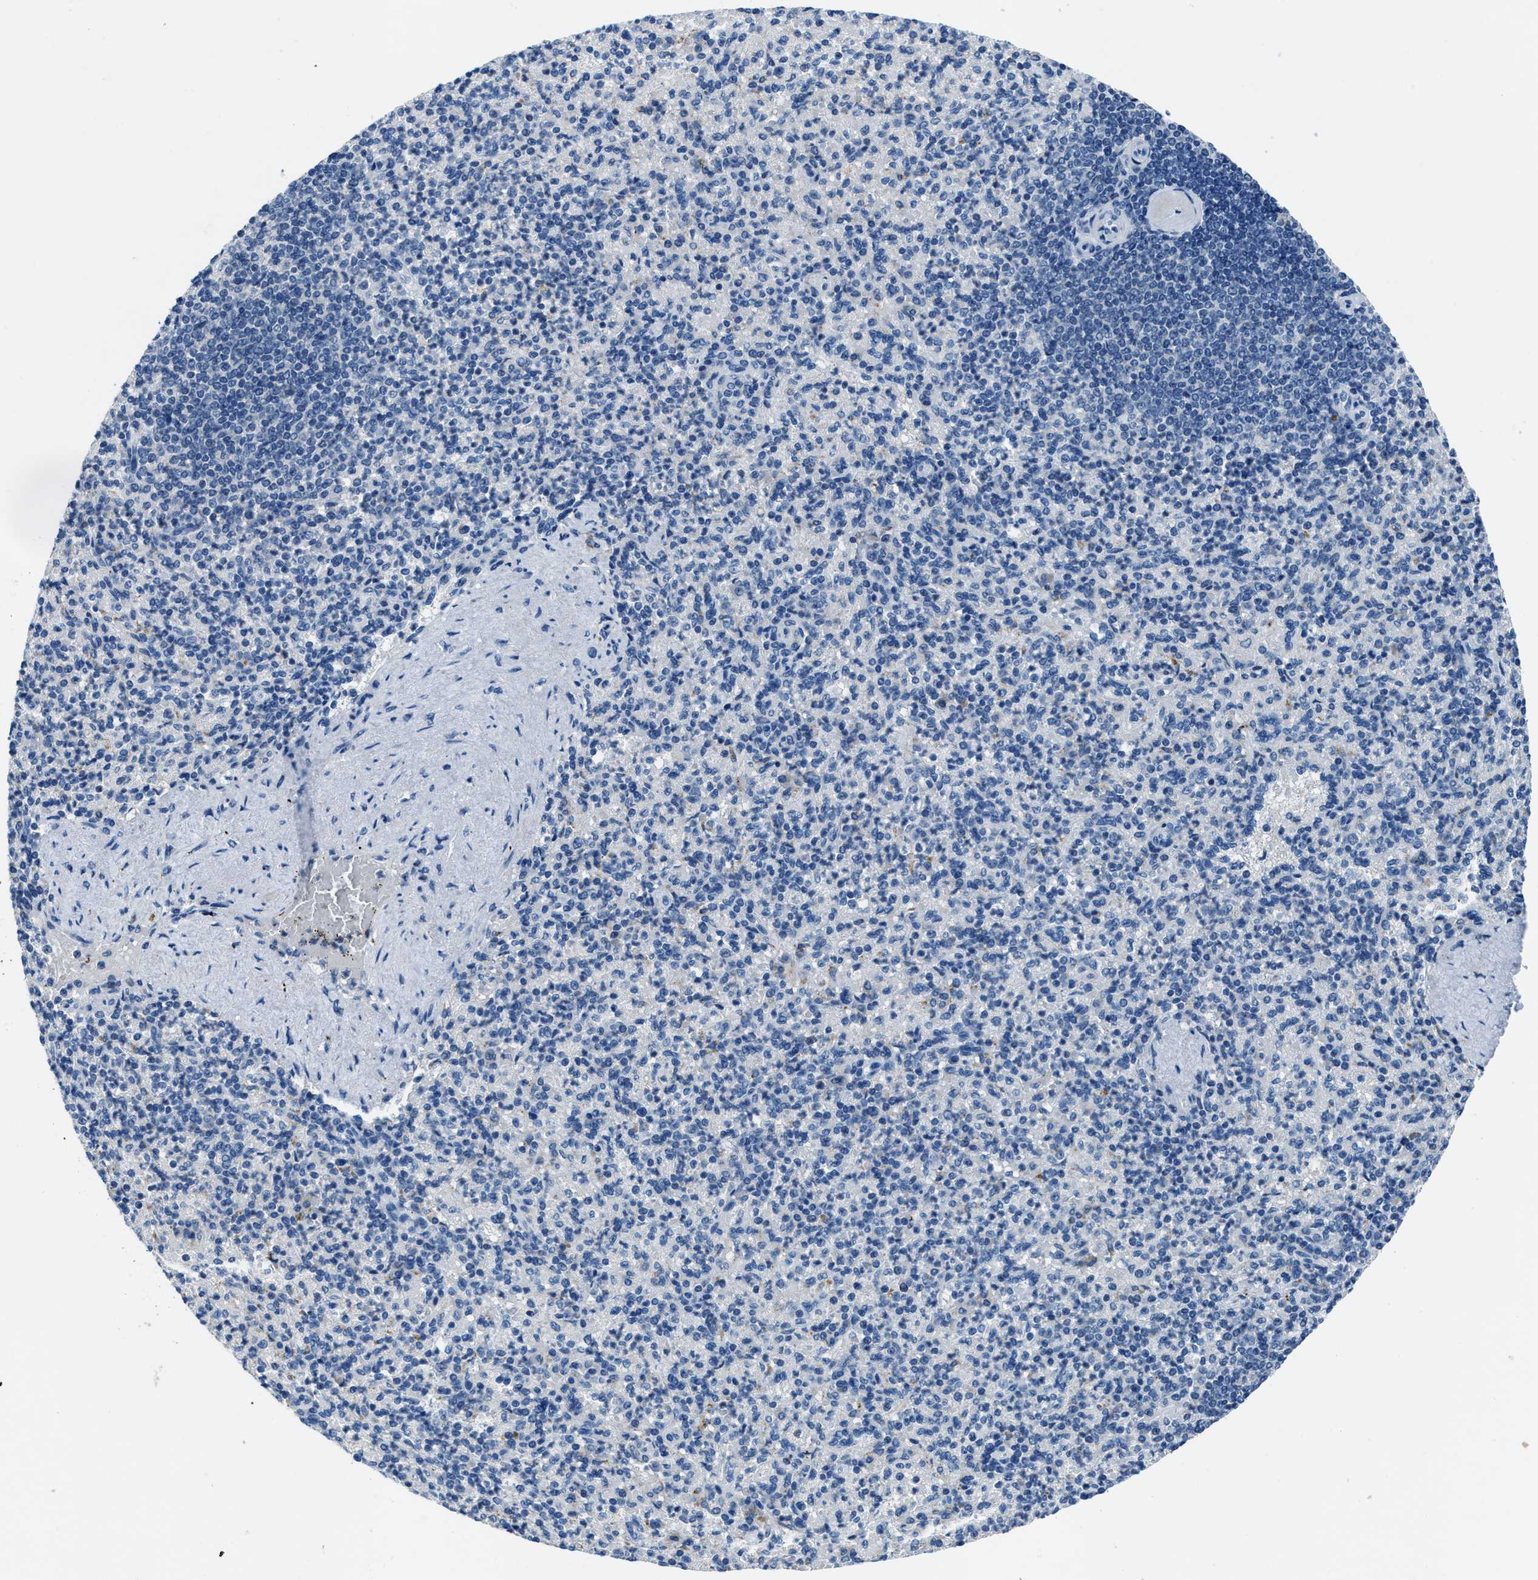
{"staining": {"intensity": "negative", "quantity": "none", "location": "none"}, "tissue": "spleen", "cell_type": "Cells in red pulp", "image_type": "normal", "snomed": [{"axis": "morphology", "description": "Normal tissue, NOS"}, {"axis": "topography", "description": "Spleen"}], "caption": "High power microscopy micrograph of an IHC histopathology image of normal spleen, revealing no significant staining in cells in red pulp. Brightfield microscopy of immunohistochemistry stained with DAB (3,3'-diaminobenzidine) (brown) and hematoxylin (blue), captured at high magnification.", "gene": "ADAM2", "patient": {"sex": "female", "age": 74}}